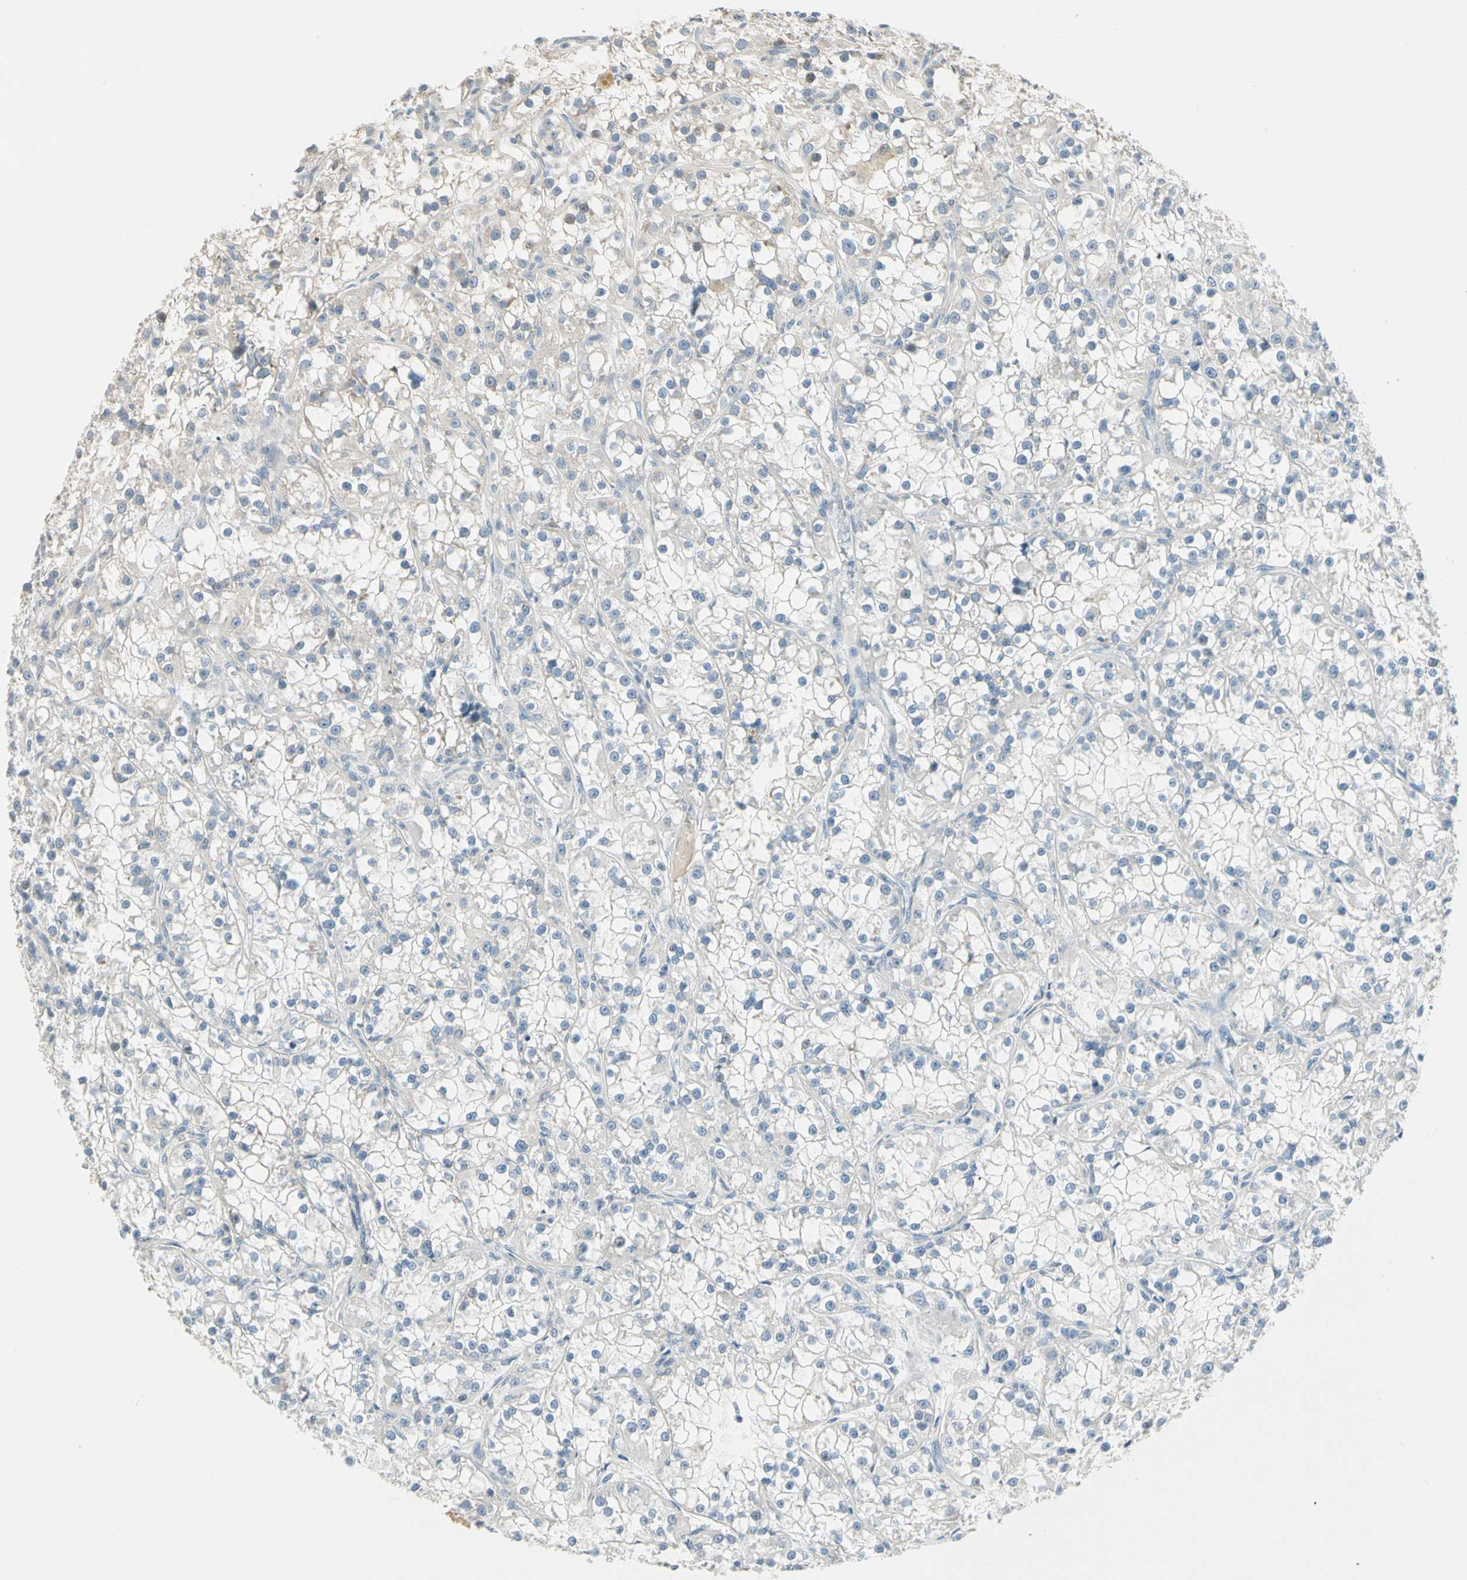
{"staining": {"intensity": "negative", "quantity": "none", "location": "none"}, "tissue": "renal cancer", "cell_type": "Tumor cells", "image_type": "cancer", "snomed": [{"axis": "morphology", "description": "Adenocarcinoma, NOS"}, {"axis": "topography", "description": "Kidney"}], "caption": "Micrograph shows no protein expression in tumor cells of renal cancer (adenocarcinoma) tissue. Brightfield microscopy of immunohistochemistry (IHC) stained with DAB (brown) and hematoxylin (blue), captured at high magnification.", "gene": "GPR153", "patient": {"sex": "female", "age": 52}}